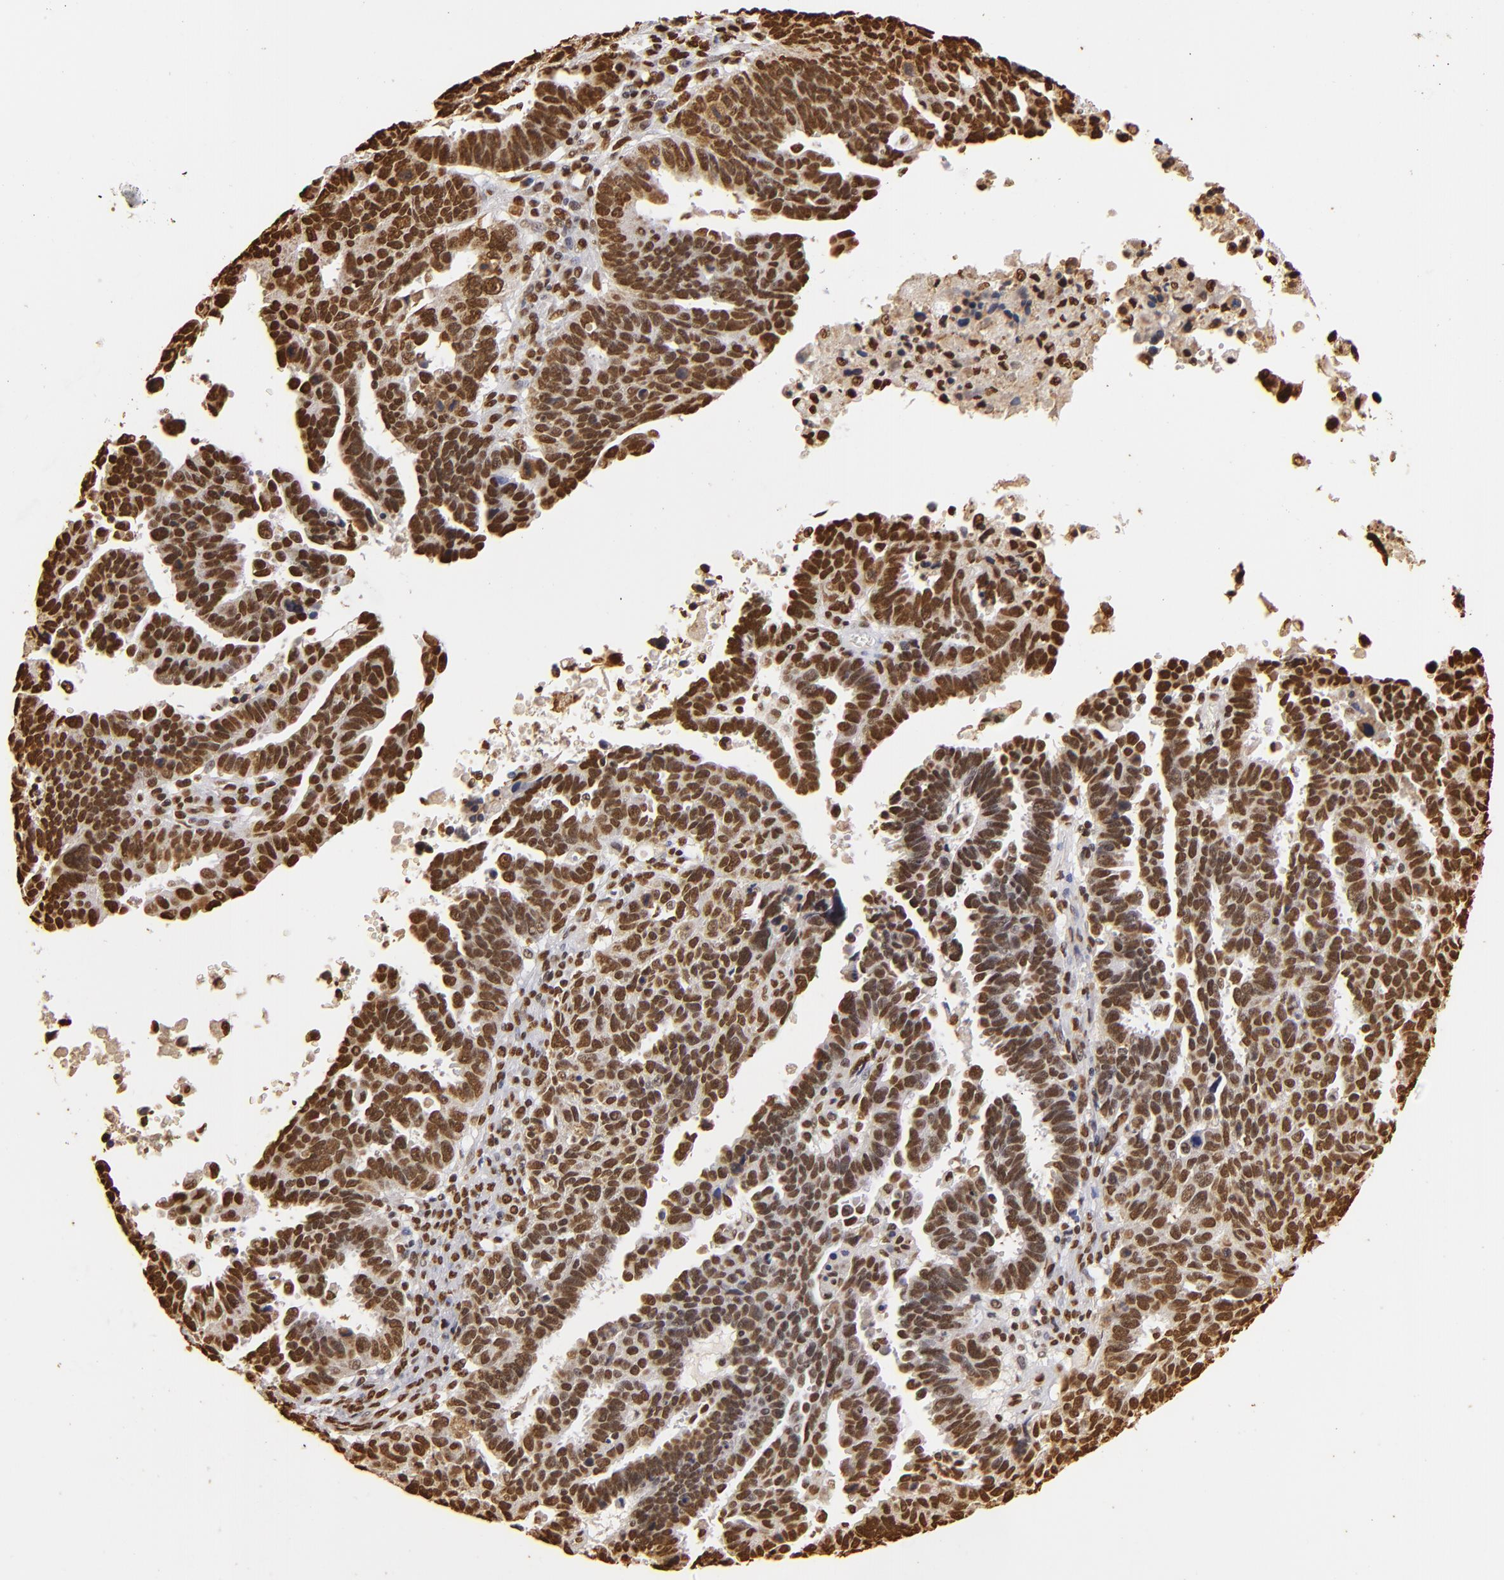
{"staining": {"intensity": "strong", "quantity": ">75%", "location": "cytoplasmic/membranous,nuclear"}, "tissue": "ovarian cancer", "cell_type": "Tumor cells", "image_type": "cancer", "snomed": [{"axis": "morphology", "description": "Carcinoma, endometroid"}, {"axis": "morphology", "description": "Cystadenocarcinoma, serous, NOS"}, {"axis": "topography", "description": "Ovary"}], "caption": "Immunohistochemistry (IHC) micrograph of neoplastic tissue: human ovarian cancer (endometroid carcinoma) stained using immunohistochemistry shows high levels of strong protein expression localized specifically in the cytoplasmic/membranous and nuclear of tumor cells, appearing as a cytoplasmic/membranous and nuclear brown color.", "gene": "ILF3", "patient": {"sex": "female", "age": 45}}